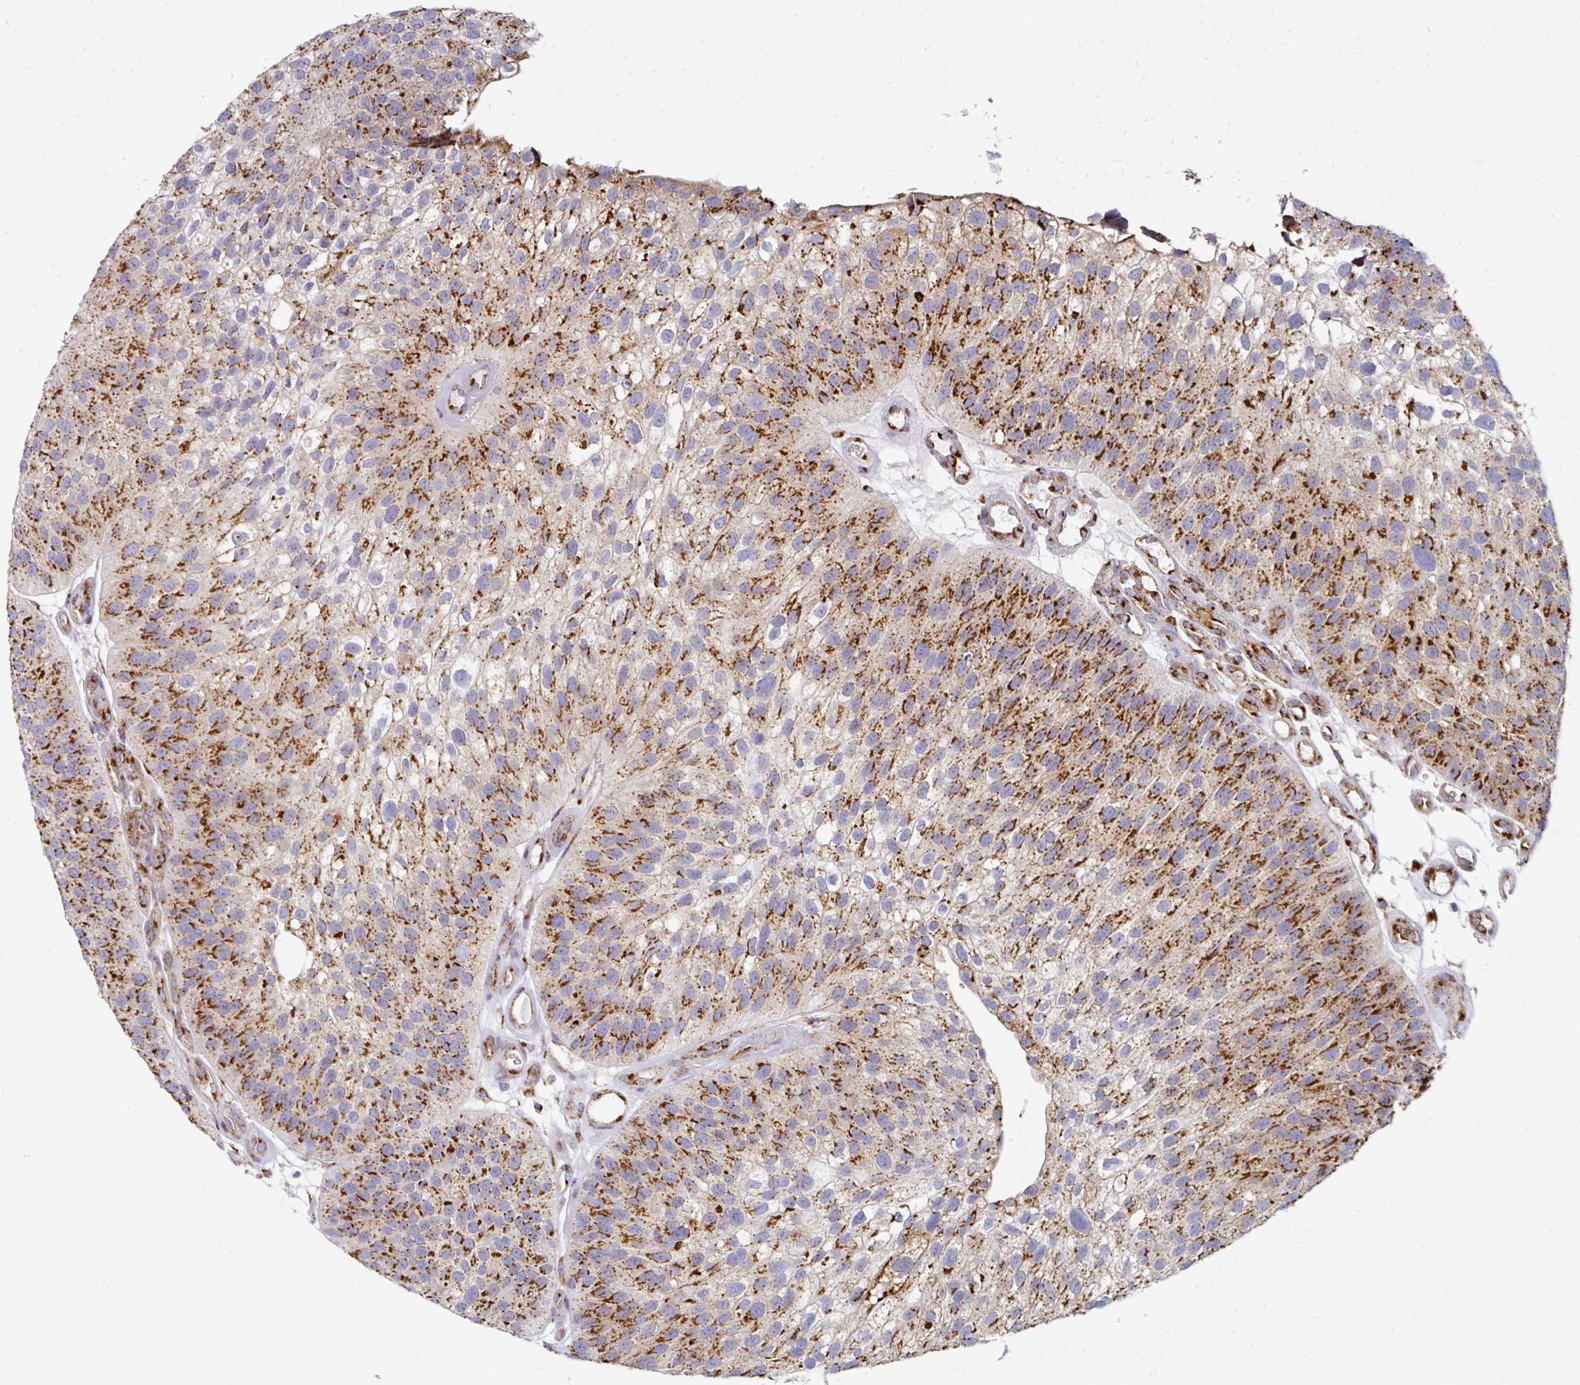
{"staining": {"intensity": "strong", "quantity": ">75%", "location": "cytoplasmic/membranous"}, "tissue": "urothelial cancer", "cell_type": "Tumor cells", "image_type": "cancer", "snomed": [{"axis": "morphology", "description": "Urothelial carcinoma, NOS"}, {"axis": "topography", "description": "Urinary bladder"}], "caption": "A high amount of strong cytoplasmic/membranous staining is seen in about >75% of tumor cells in transitional cell carcinoma tissue. (Brightfield microscopy of DAB IHC at high magnification).", "gene": "CCDC85B", "patient": {"sex": "male", "age": 87}}